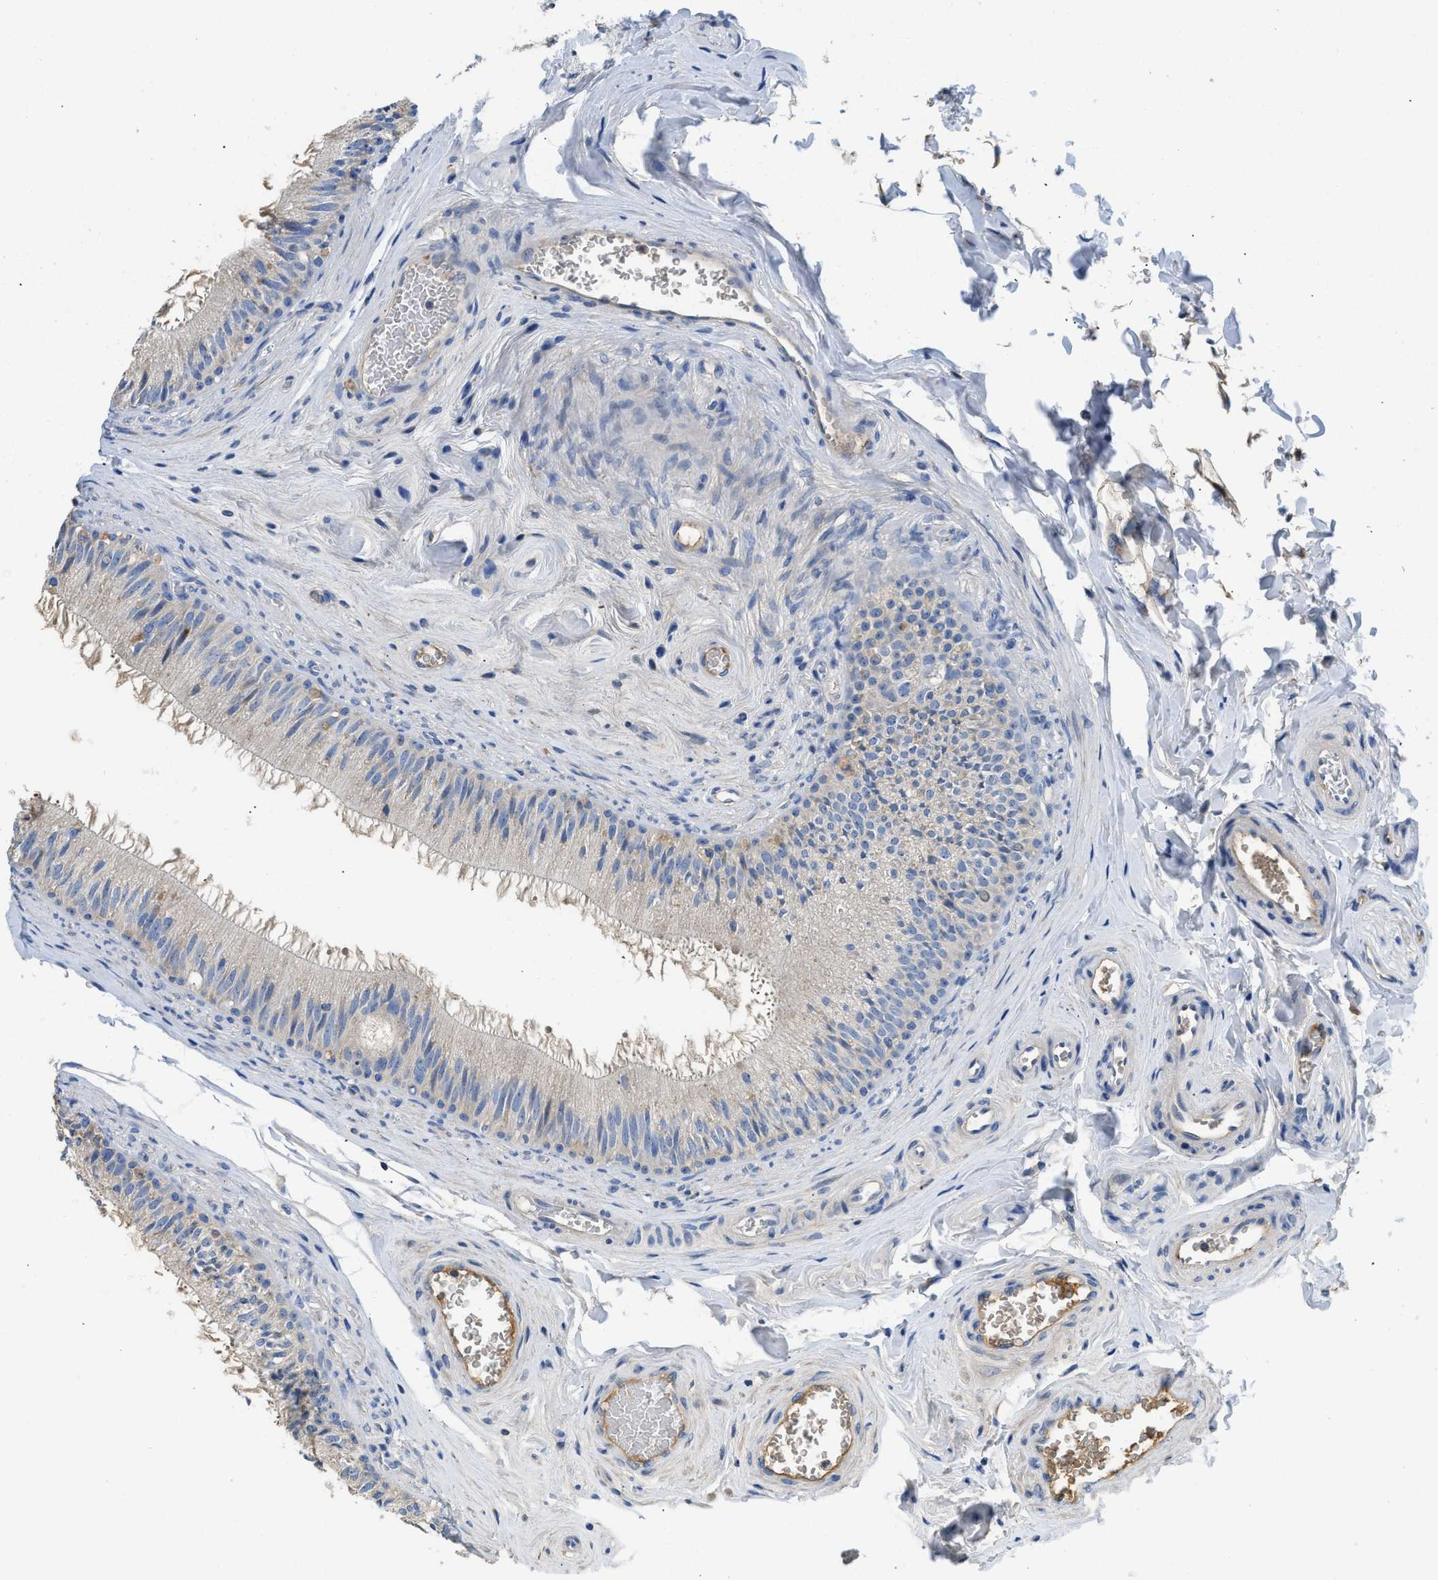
{"staining": {"intensity": "moderate", "quantity": "<25%", "location": "cytoplasmic/membranous"}, "tissue": "epididymis", "cell_type": "Glandular cells", "image_type": "normal", "snomed": [{"axis": "morphology", "description": "Normal tissue, NOS"}, {"axis": "topography", "description": "Testis"}, {"axis": "topography", "description": "Epididymis"}], "caption": "IHC of unremarkable epididymis shows low levels of moderate cytoplasmic/membranous positivity in approximately <25% of glandular cells.", "gene": "C1S", "patient": {"sex": "male", "age": 36}}